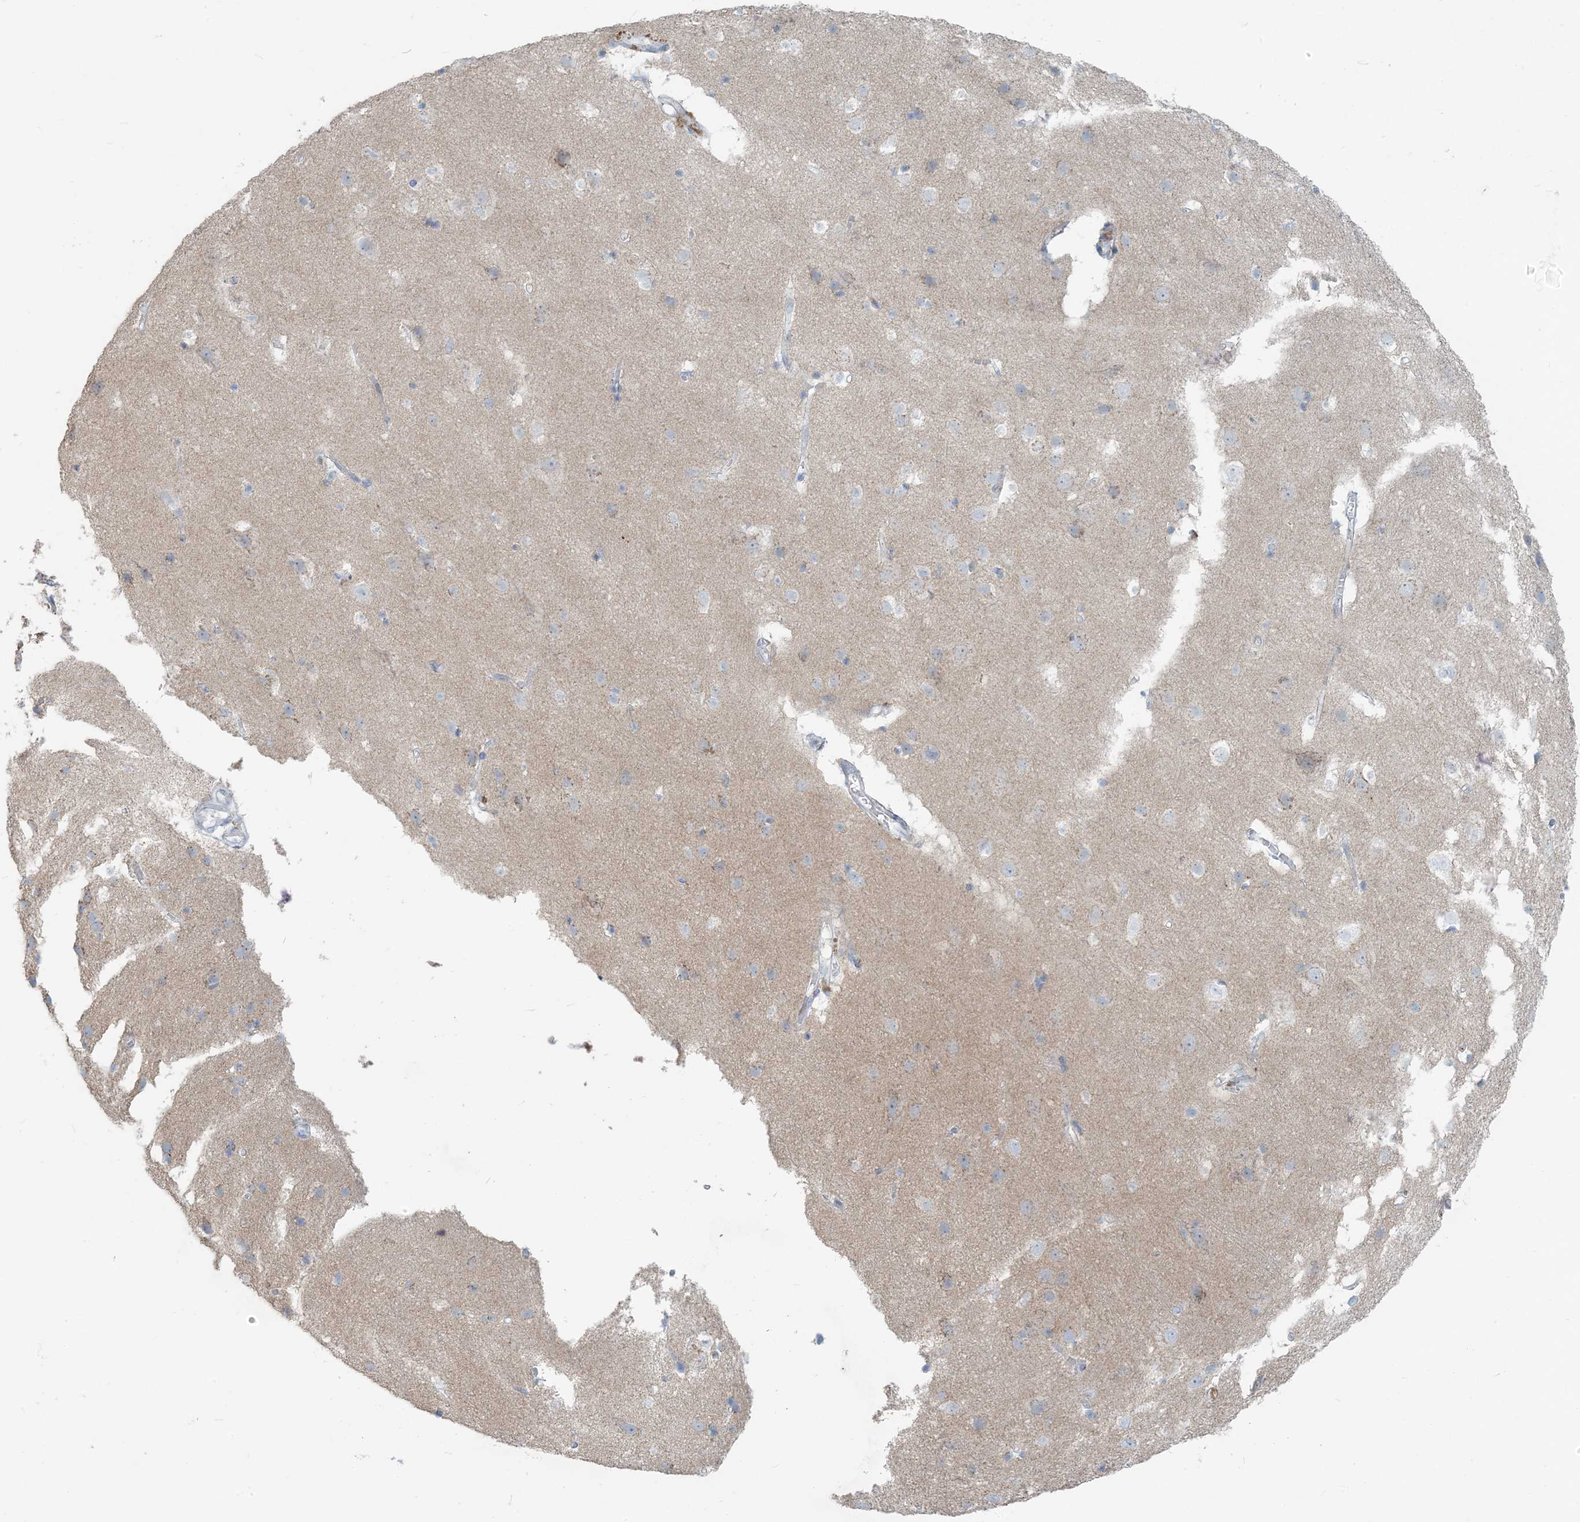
{"staining": {"intensity": "negative", "quantity": "none", "location": "none"}, "tissue": "cerebral cortex", "cell_type": "Endothelial cells", "image_type": "normal", "snomed": [{"axis": "morphology", "description": "Normal tissue, NOS"}, {"axis": "topography", "description": "Cerebral cortex"}], "caption": "A micrograph of cerebral cortex stained for a protein exhibits no brown staining in endothelial cells. The staining is performed using DAB (3,3'-diaminobenzidine) brown chromogen with nuclei counter-stained in using hematoxylin.", "gene": "SCML1", "patient": {"sex": "male", "age": 54}}